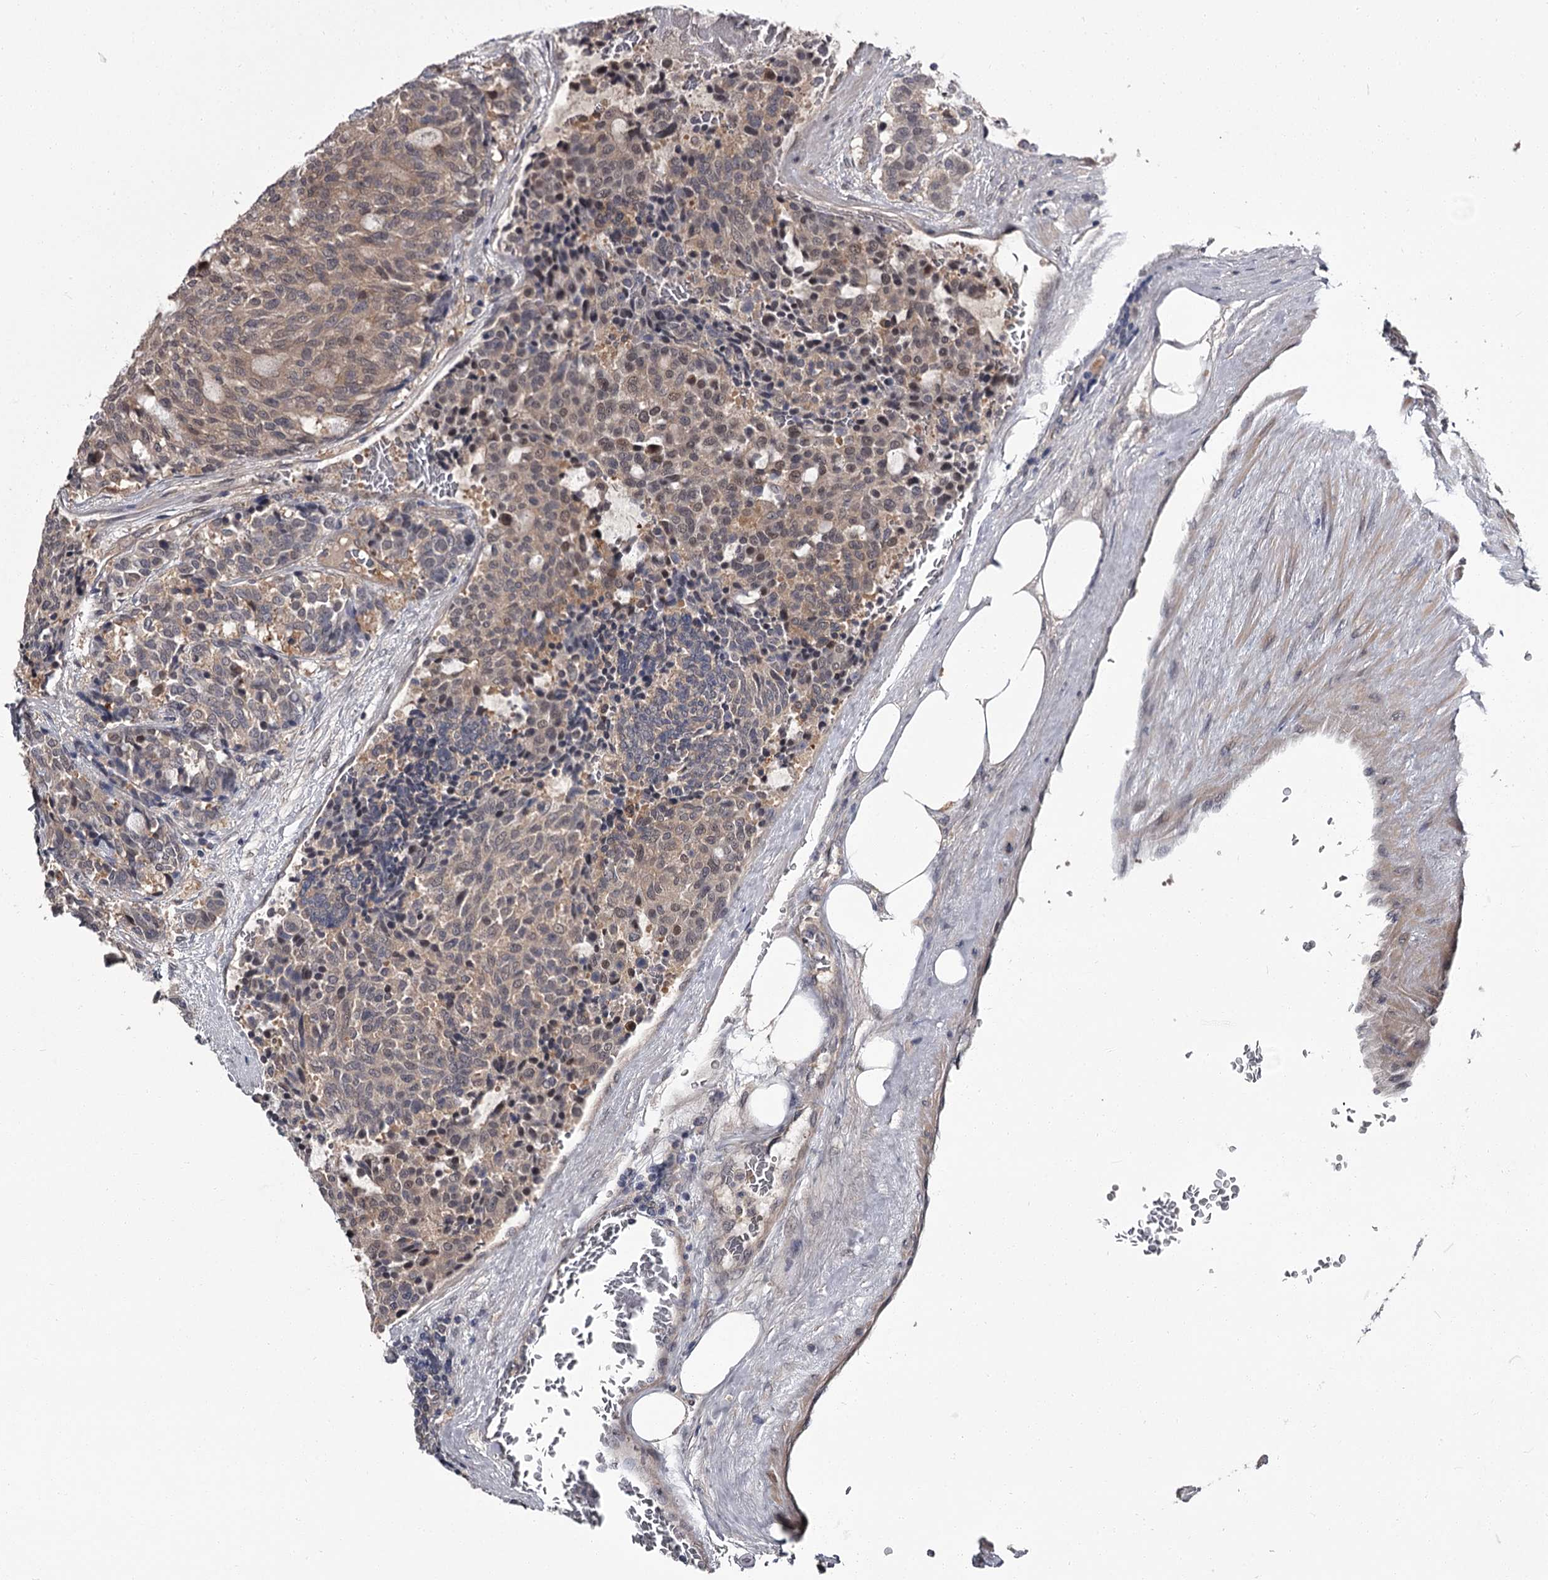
{"staining": {"intensity": "weak", "quantity": ">75%", "location": "cytoplasmic/membranous"}, "tissue": "carcinoid", "cell_type": "Tumor cells", "image_type": "cancer", "snomed": [{"axis": "morphology", "description": "Carcinoid, malignant, NOS"}, {"axis": "topography", "description": "Pancreas"}], "caption": "About >75% of tumor cells in human carcinoid reveal weak cytoplasmic/membranous protein staining as visualized by brown immunohistochemical staining.", "gene": "DAO", "patient": {"sex": "female", "age": 54}}